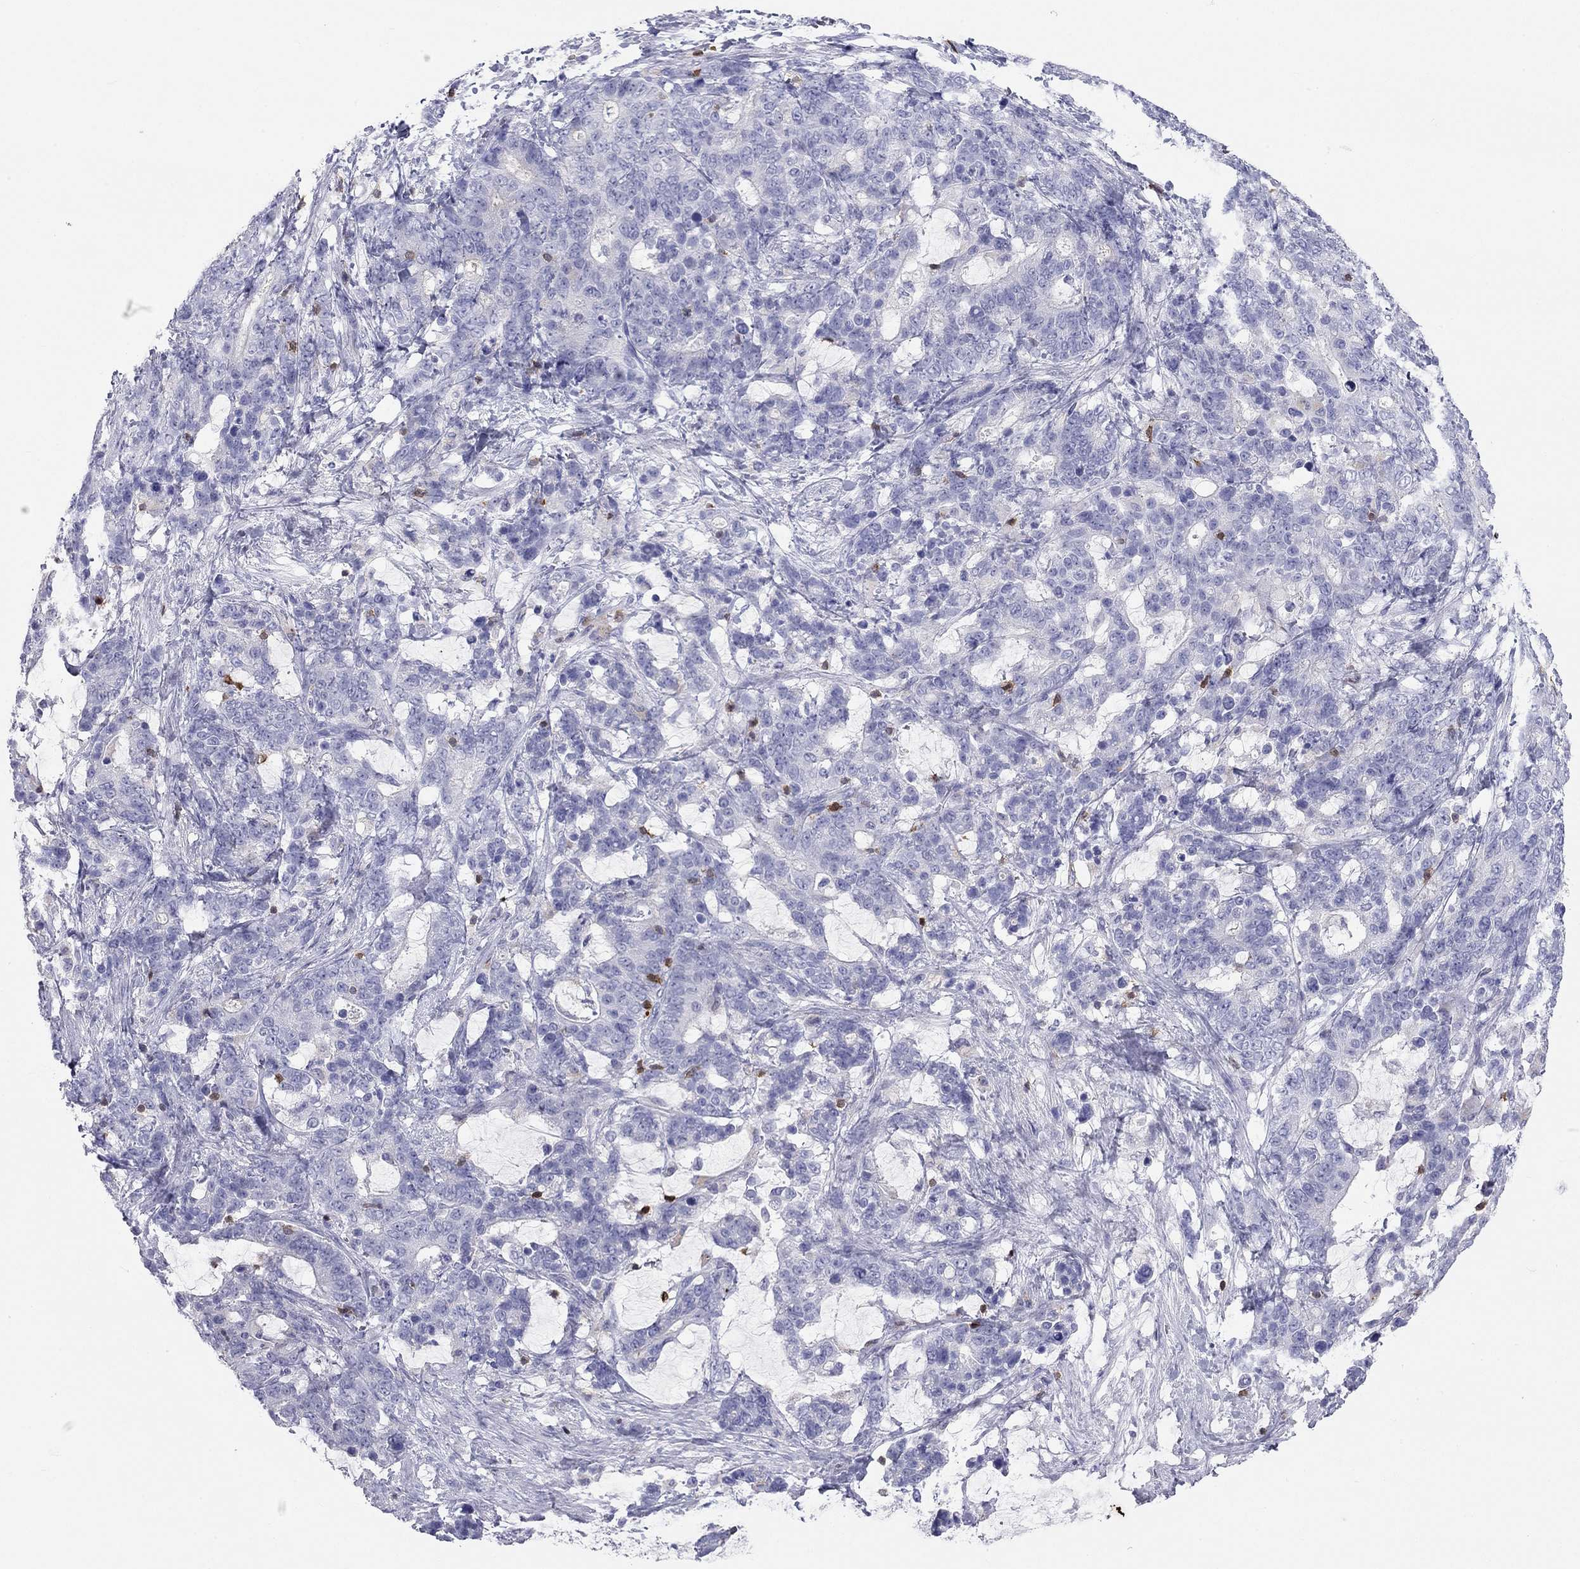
{"staining": {"intensity": "negative", "quantity": "none", "location": "none"}, "tissue": "stomach cancer", "cell_type": "Tumor cells", "image_type": "cancer", "snomed": [{"axis": "morphology", "description": "Normal tissue, NOS"}, {"axis": "morphology", "description": "Adenocarcinoma, NOS"}, {"axis": "topography", "description": "Stomach"}], "caption": "This image is of stomach adenocarcinoma stained with immunohistochemistry to label a protein in brown with the nuclei are counter-stained blue. There is no staining in tumor cells.", "gene": "SH2D2A", "patient": {"sex": "female", "age": 64}}